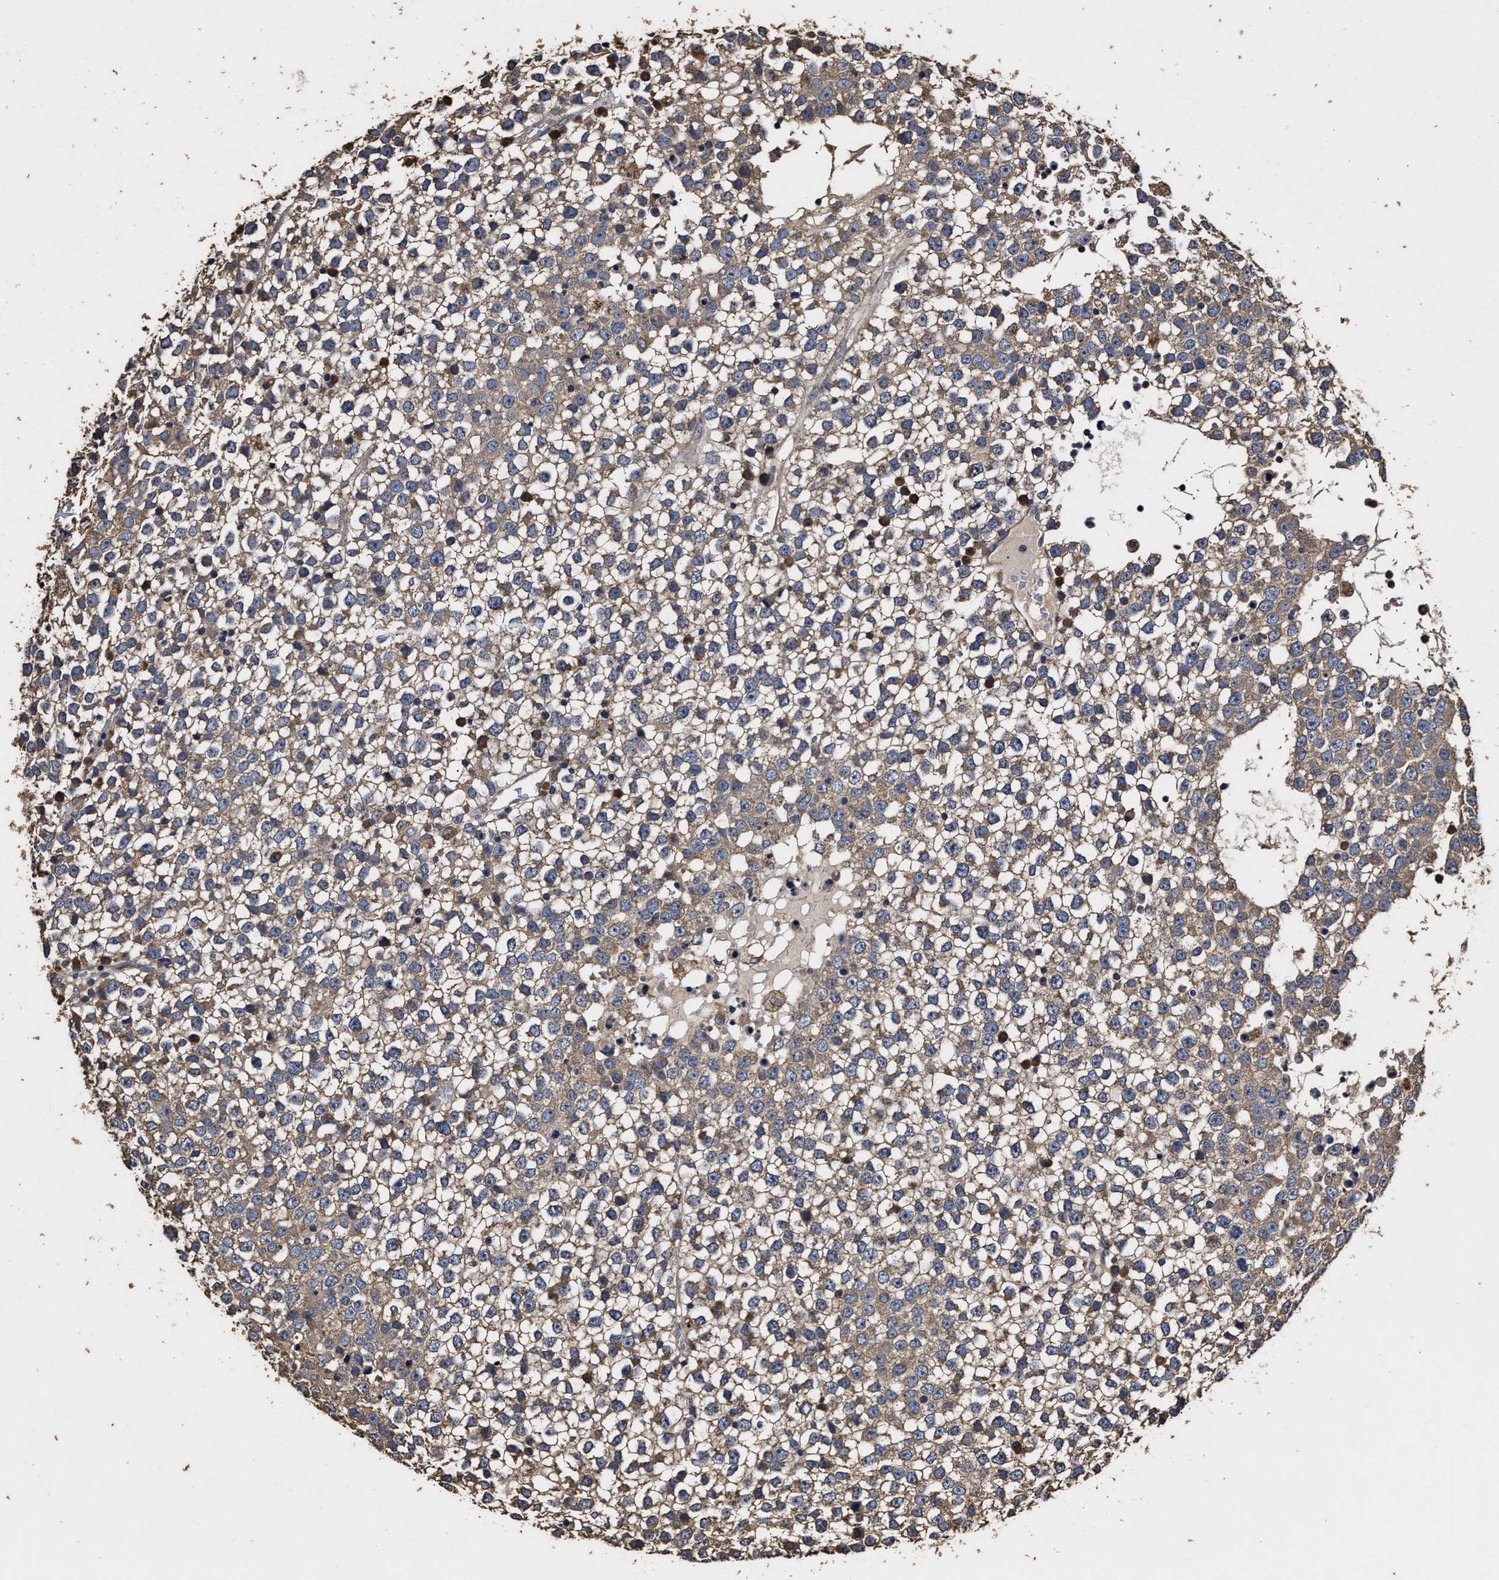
{"staining": {"intensity": "weak", "quantity": ">75%", "location": "cytoplasmic/membranous"}, "tissue": "testis cancer", "cell_type": "Tumor cells", "image_type": "cancer", "snomed": [{"axis": "morphology", "description": "Seminoma, NOS"}, {"axis": "topography", "description": "Testis"}], "caption": "The micrograph displays staining of testis seminoma, revealing weak cytoplasmic/membranous protein expression (brown color) within tumor cells.", "gene": "PPM1K", "patient": {"sex": "male", "age": 65}}